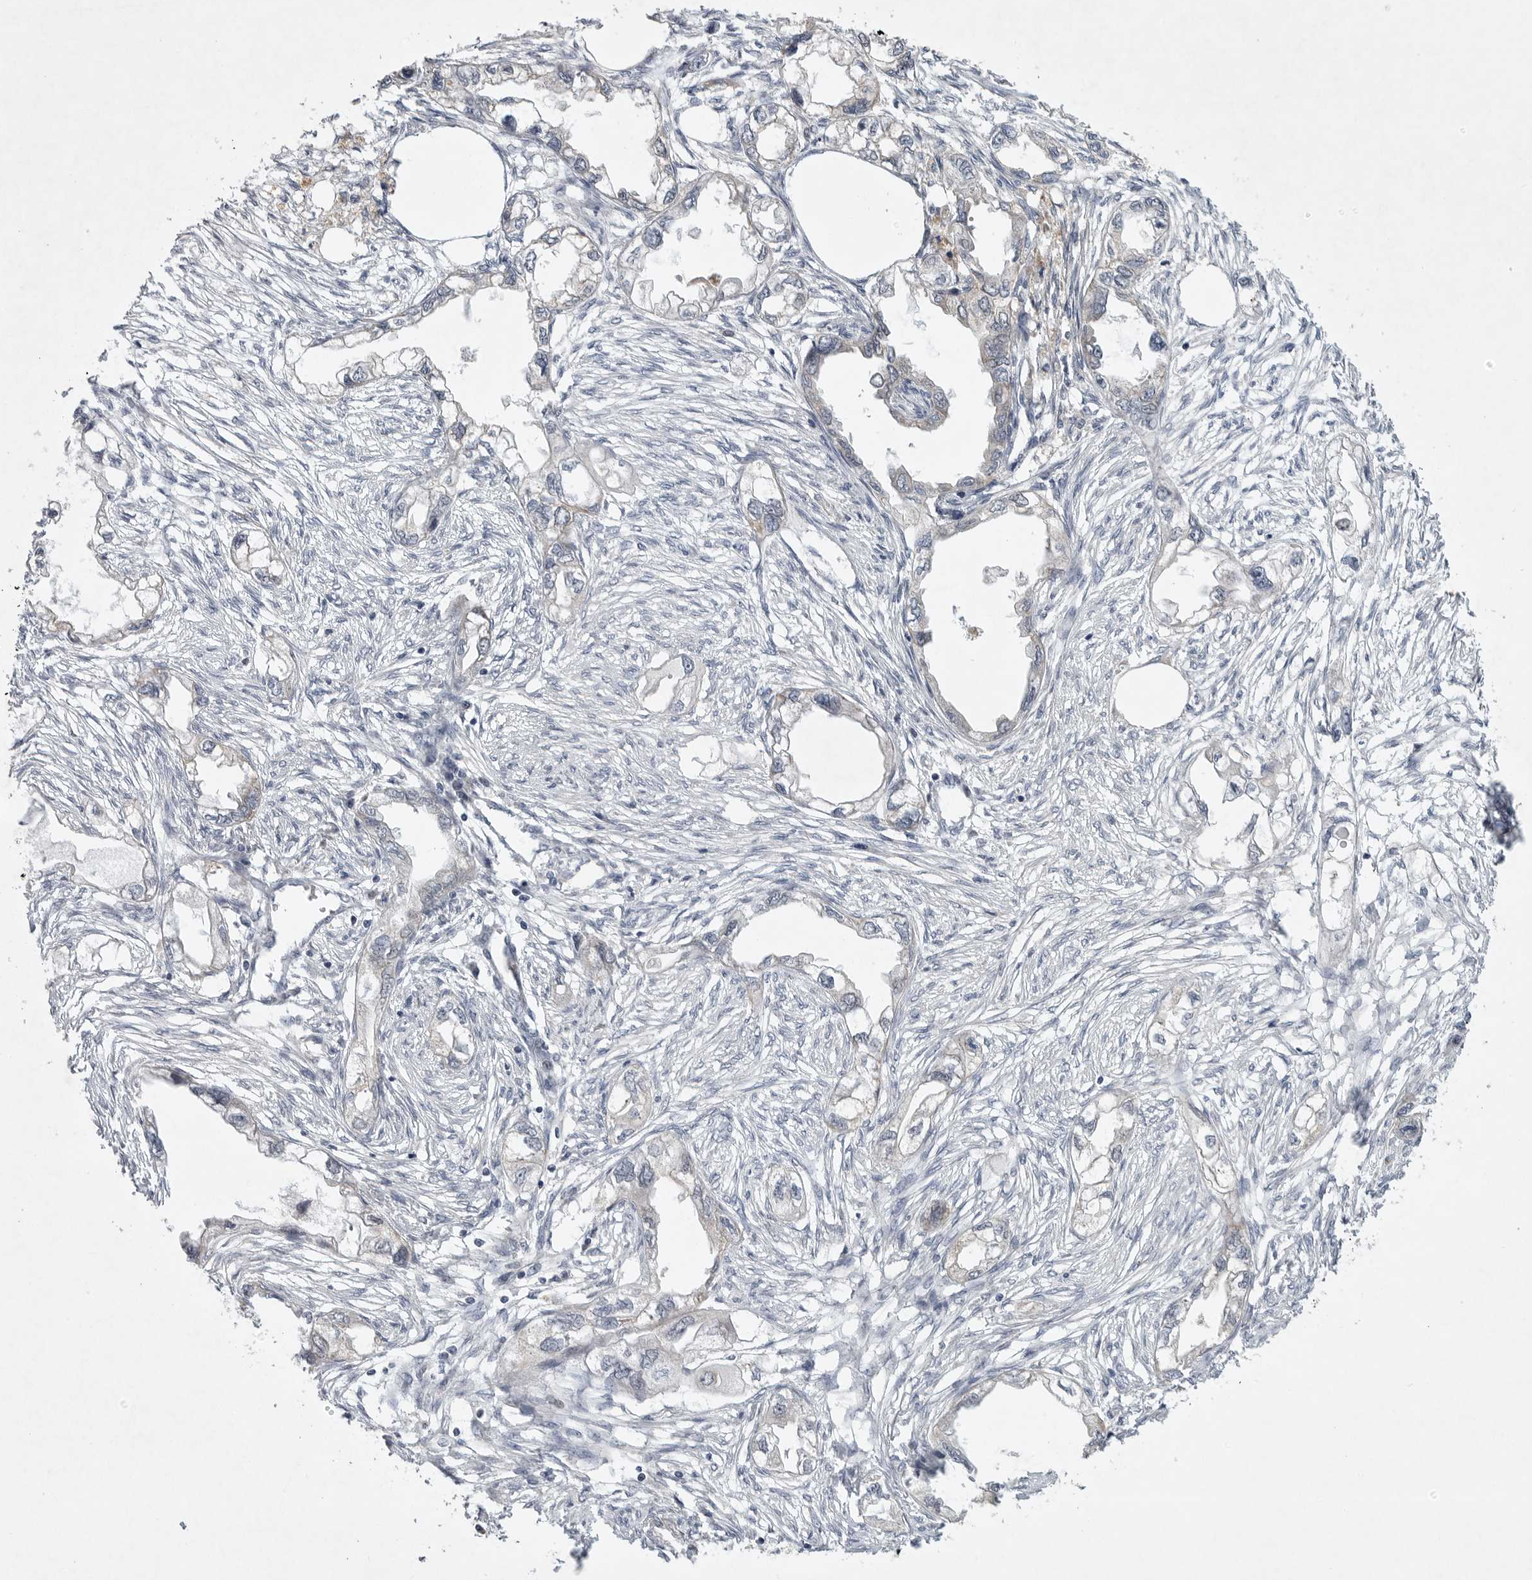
{"staining": {"intensity": "negative", "quantity": "none", "location": "none"}, "tissue": "endometrial cancer", "cell_type": "Tumor cells", "image_type": "cancer", "snomed": [{"axis": "morphology", "description": "Adenocarcinoma, NOS"}, {"axis": "morphology", "description": "Adenocarcinoma, metastatic, NOS"}, {"axis": "topography", "description": "Adipose tissue"}, {"axis": "topography", "description": "Endometrium"}], "caption": "An immunohistochemistry histopathology image of metastatic adenocarcinoma (endometrial) is shown. There is no staining in tumor cells of metastatic adenocarcinoma (endometrial).", "gene": "FBXO43", "patient": {"sex": "female", "age": 67}}